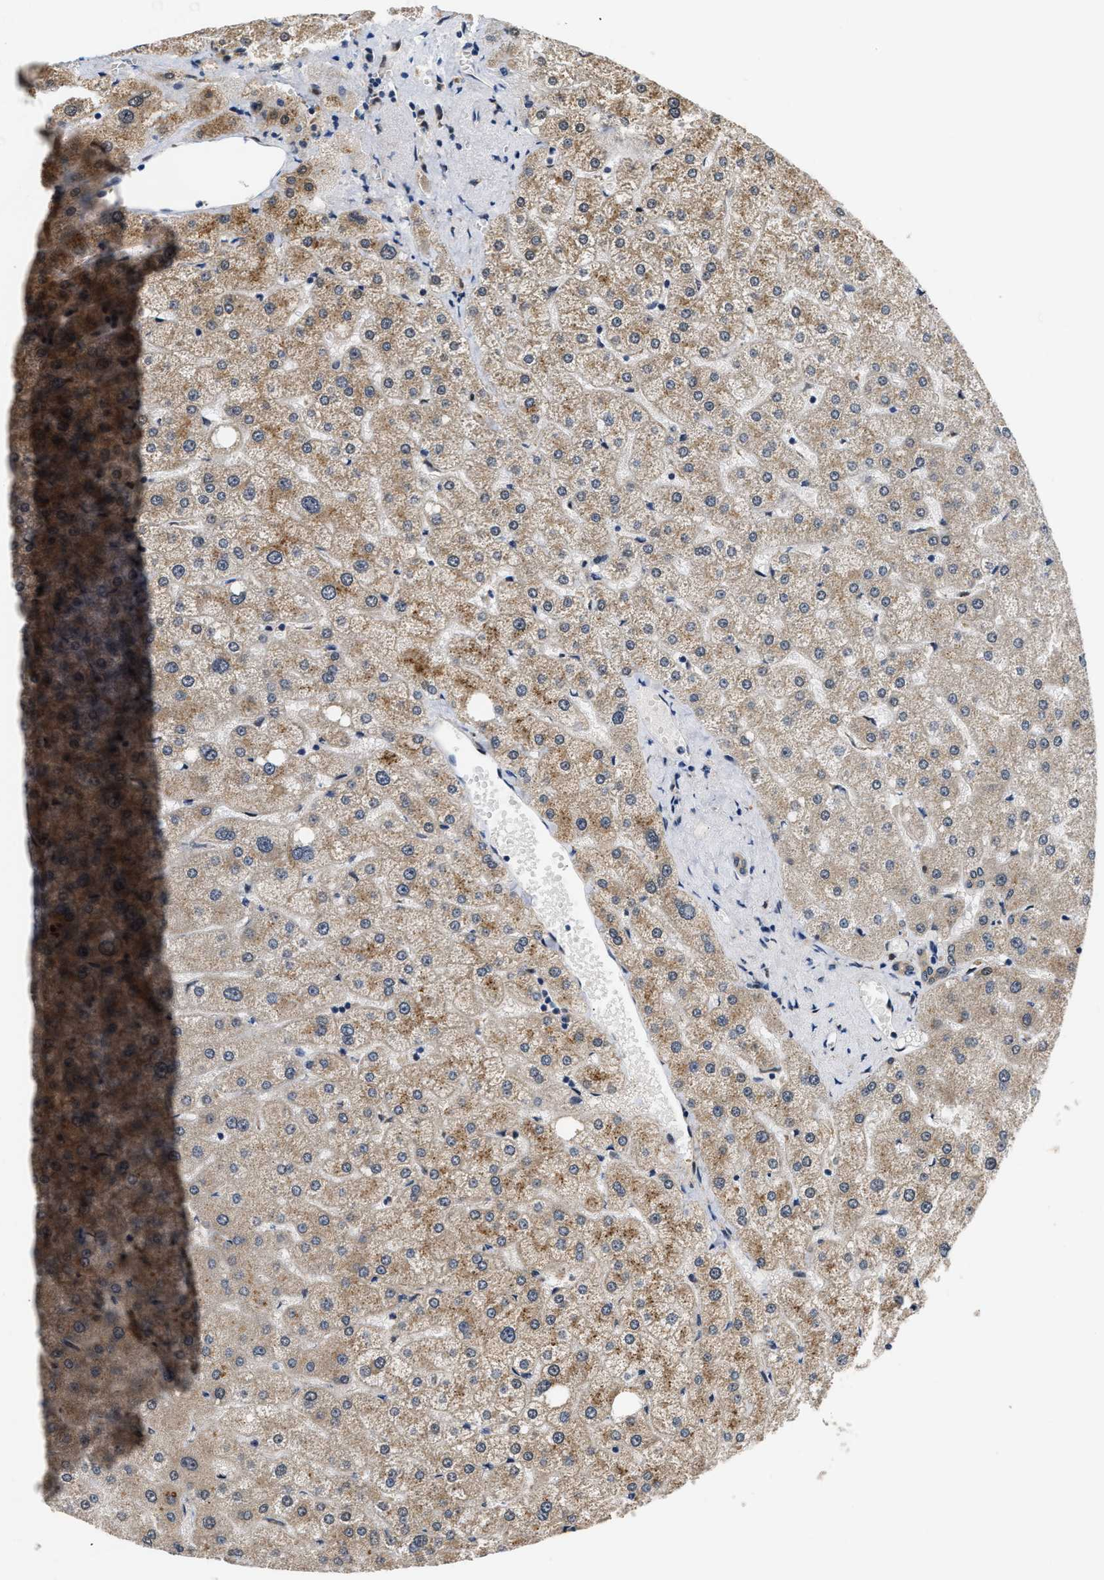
{"staining": {"intensity": "weak", "quantity": ">75%", "location": "cytoplasmic/membranous"}, "tissue": "liver", "cell_type": "Cholangiocytes", "image_type": "normal", "snomed": [{"axis": "morphology", "description": "Normal tissue, NOS"}, {"axis": "topography", "description": "Liver"}], "caption": "Immunohistochemical staining of unremarkable human liver shows >75% levels of weak cytoplasmic/membranous protein positivity in about >75% of cholangiocytes.", "gene": "LARP6", "patient": {"sex": "male", "age": 73}}